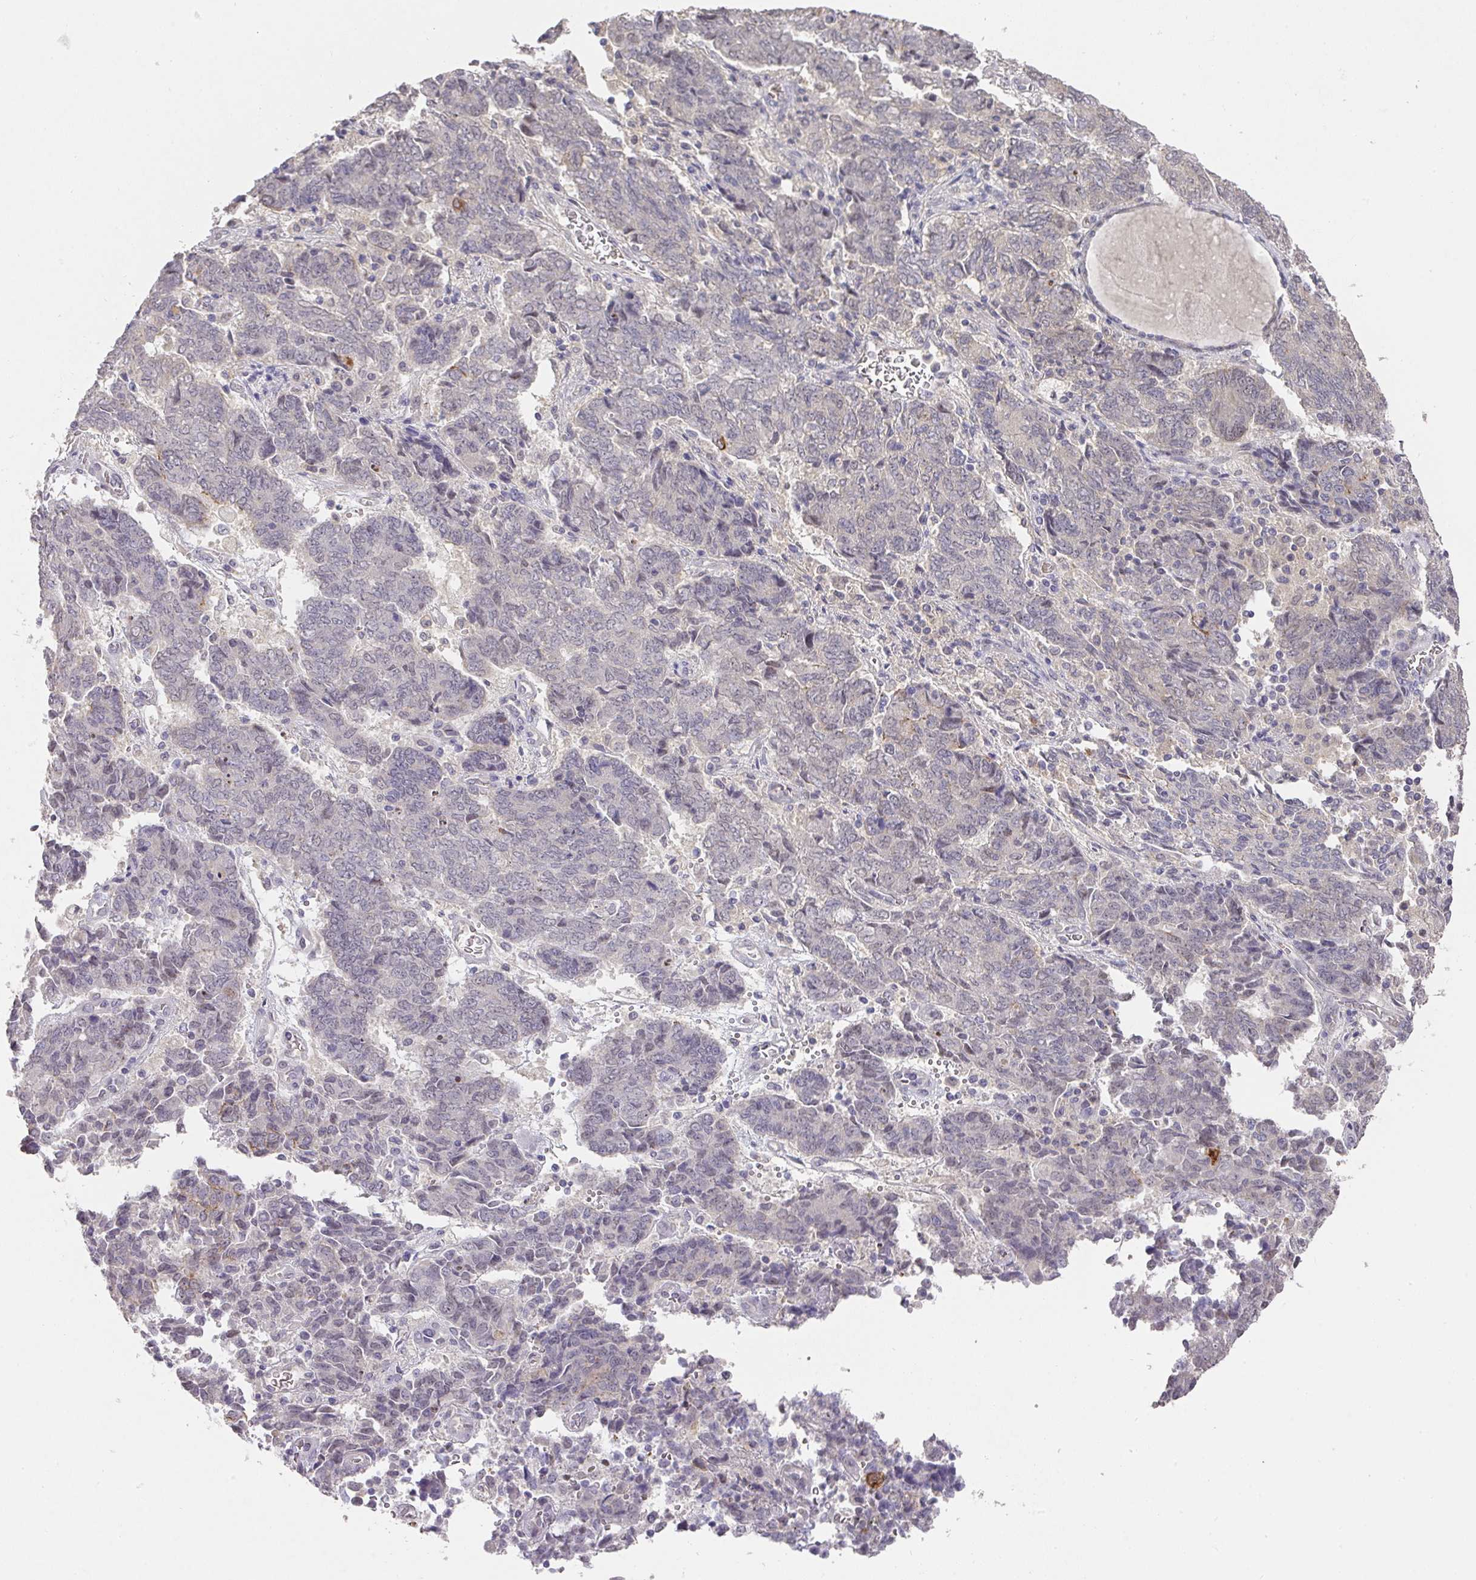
{"staining": {"intensity": "negative", "quantity": "none", "location": "none"}, "tissue": "endometrial cancer", "cell_type": "Tumor cells", "image_type": "cancer", "snomed": [{"axis": "morphology", "description": "Adenocarcinoma, NOS"}, {"axis": "topography", "description": "Endometrium"}], "caption": "A high-resolution image shows IHC staining of endometrial adenocarcinoma, which demonstrates no significant expression in tumor cells.", "gene": "FOXN4", "patient": {"sex": "female", "age": 80}}